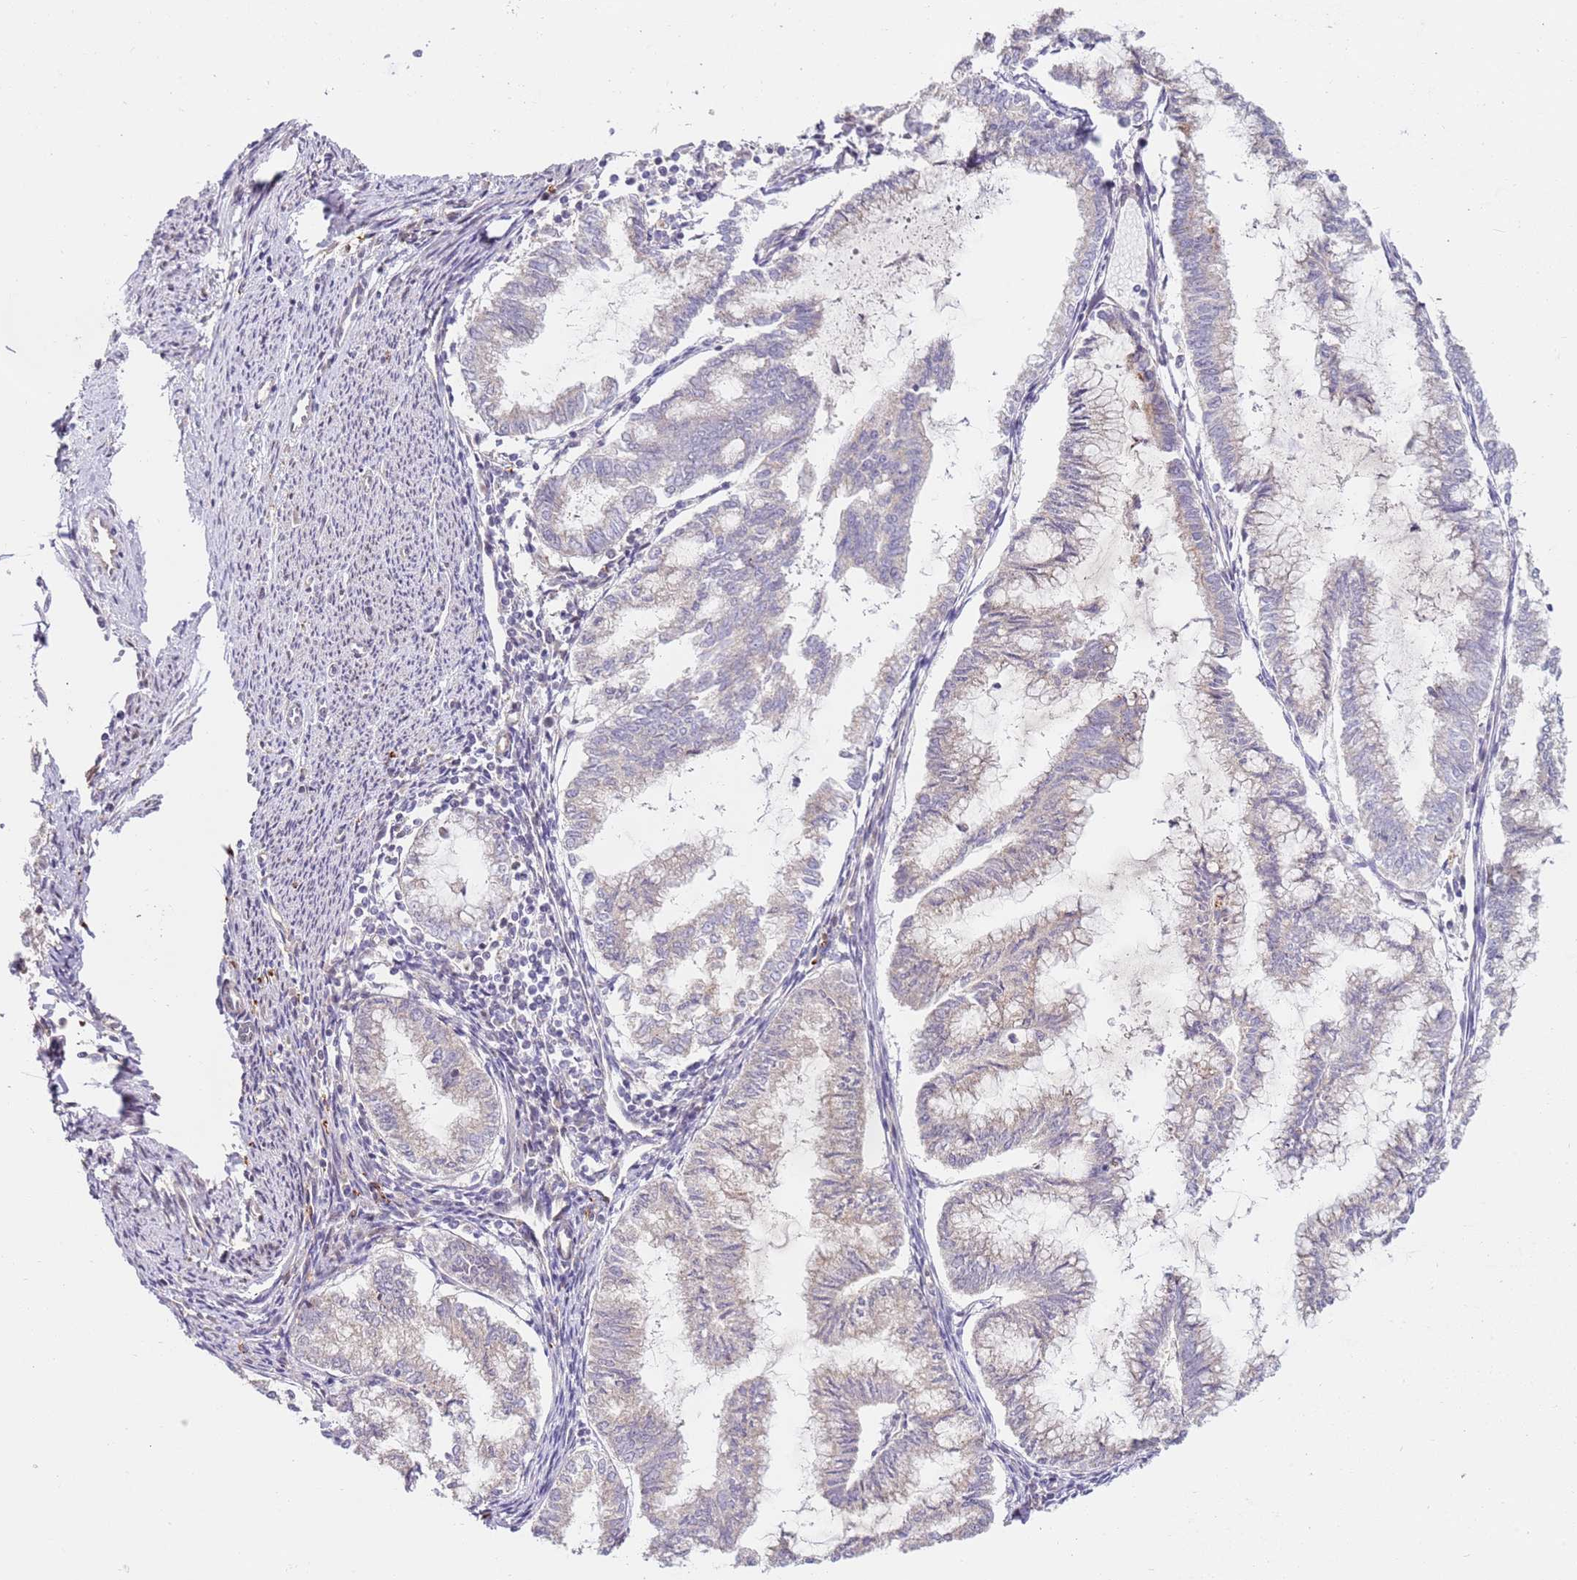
{"staining": {"intensity": "negative", "quantity": "none", "location": "none"}, "tissue": "endometrial cancer", "cell_type": "Tumor cells", "image_type": "cancer", "snomed": [{"axis": "morphology", "description": "Adenocarcinoma, NOS"}, {"axis": "topography", "description": "Endometrium"}], "caption": "Immunohistochemistry (IHC) of human endometrial cancer (adenocarcinoma) exhibits no staining in tumor cells. (DAB (3,3'-diaminobenzidine) immunohistochemistry (IHC), high magnification).", "gene": "LGALSL", "patient": {"sex": "female", "age": 79}}